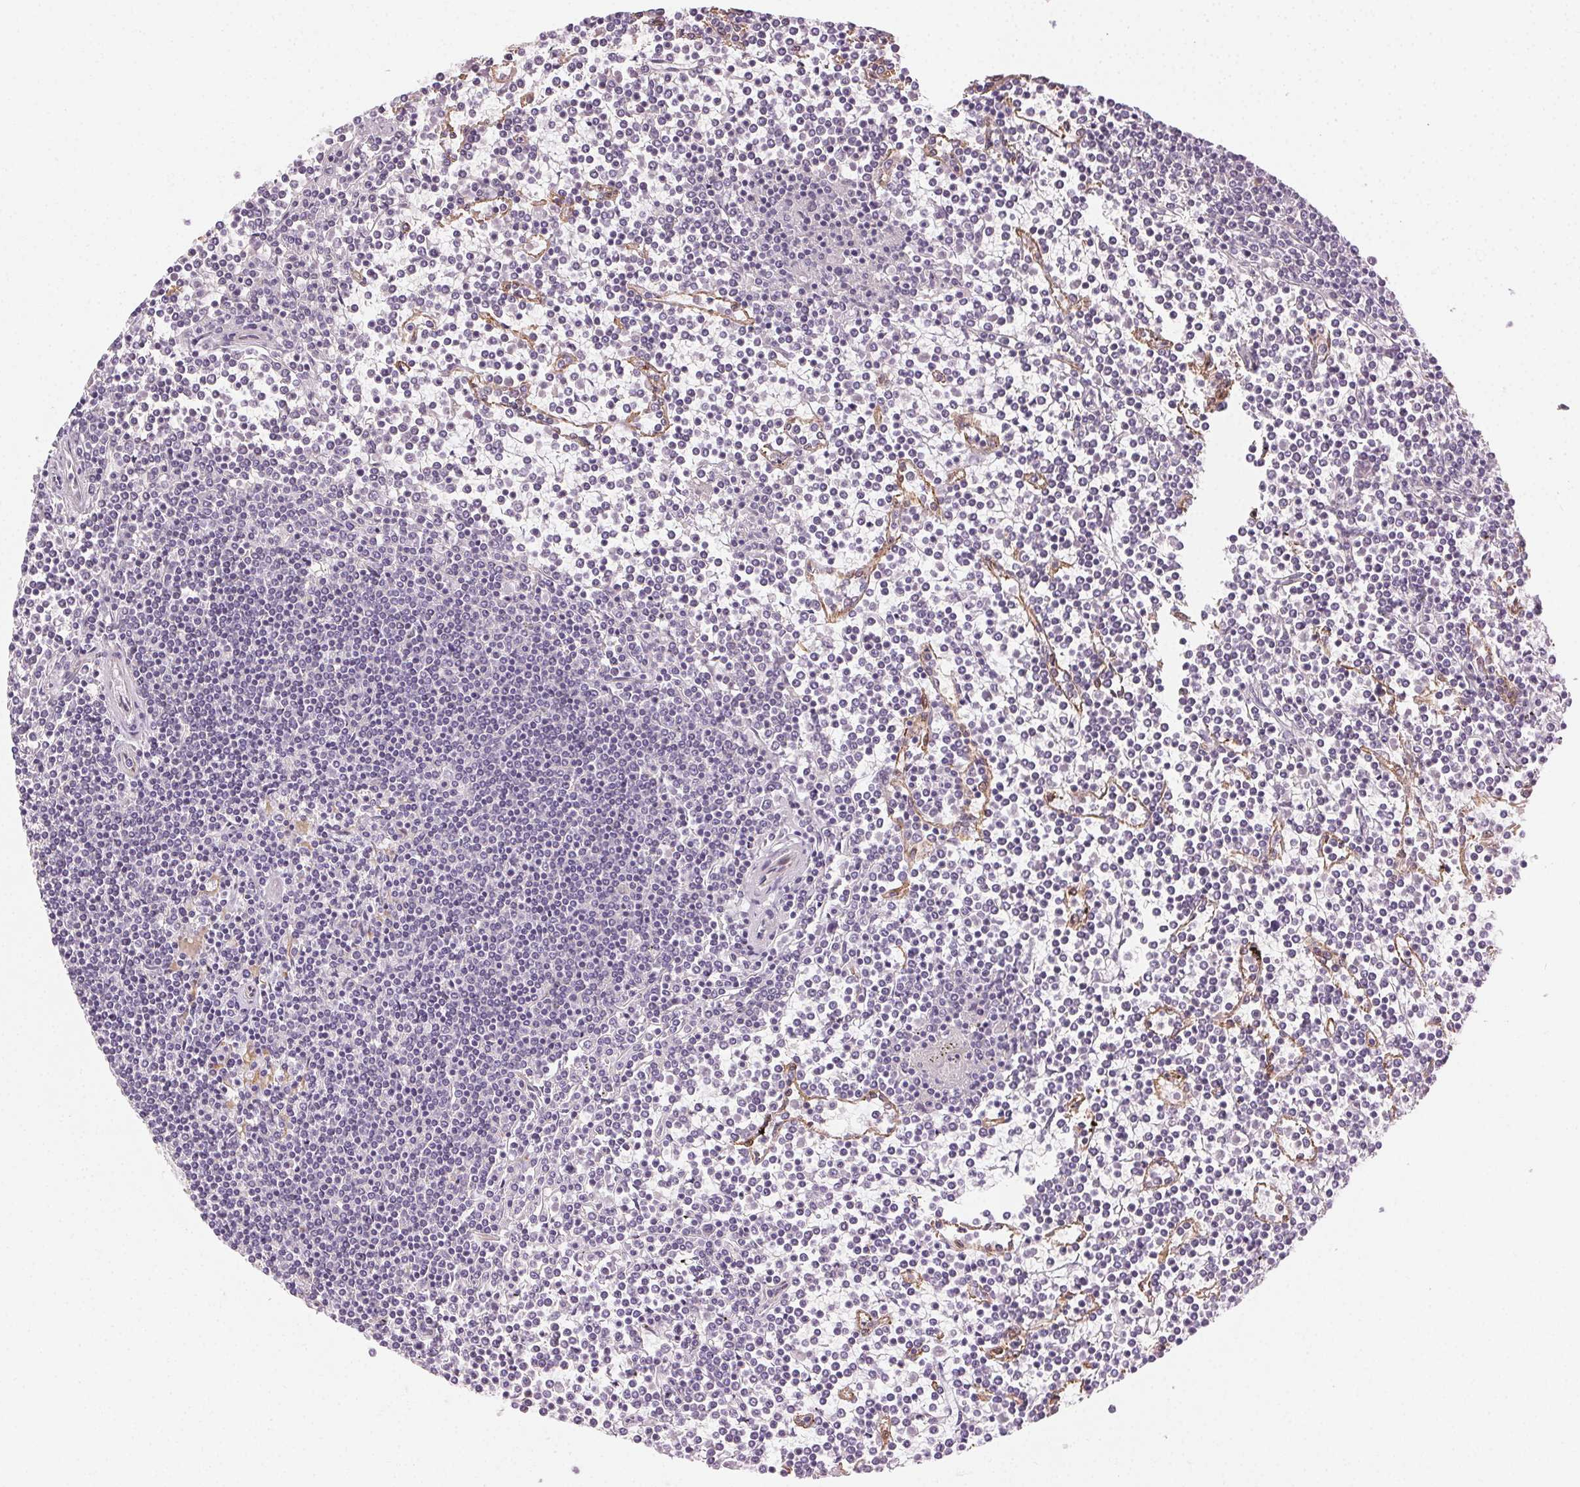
{"staining": {"intensity": "negative", "quantity": "none", "location": "none"}, "tissue": "lymphoma", "cell_type": "Tumor cells", "image_type": "cancer", "snomed": [{"axis": "morphology", "description": "Malignant lymphoma, non-Hodgkin's type, Low grade"}, {"axis": "topography", "description": "Spleen"}], "caption": "DAB immunohistochemical staining of human lymphoma exhibits no significant staining in tumor cells. (Stains: DAB immunohistochemistry with hematoxylin counter stain, Microscopy: brightfield microscopy at high magnification).", "gene": "AIF1L", "patient": {"sex": "female", "age": 19}}